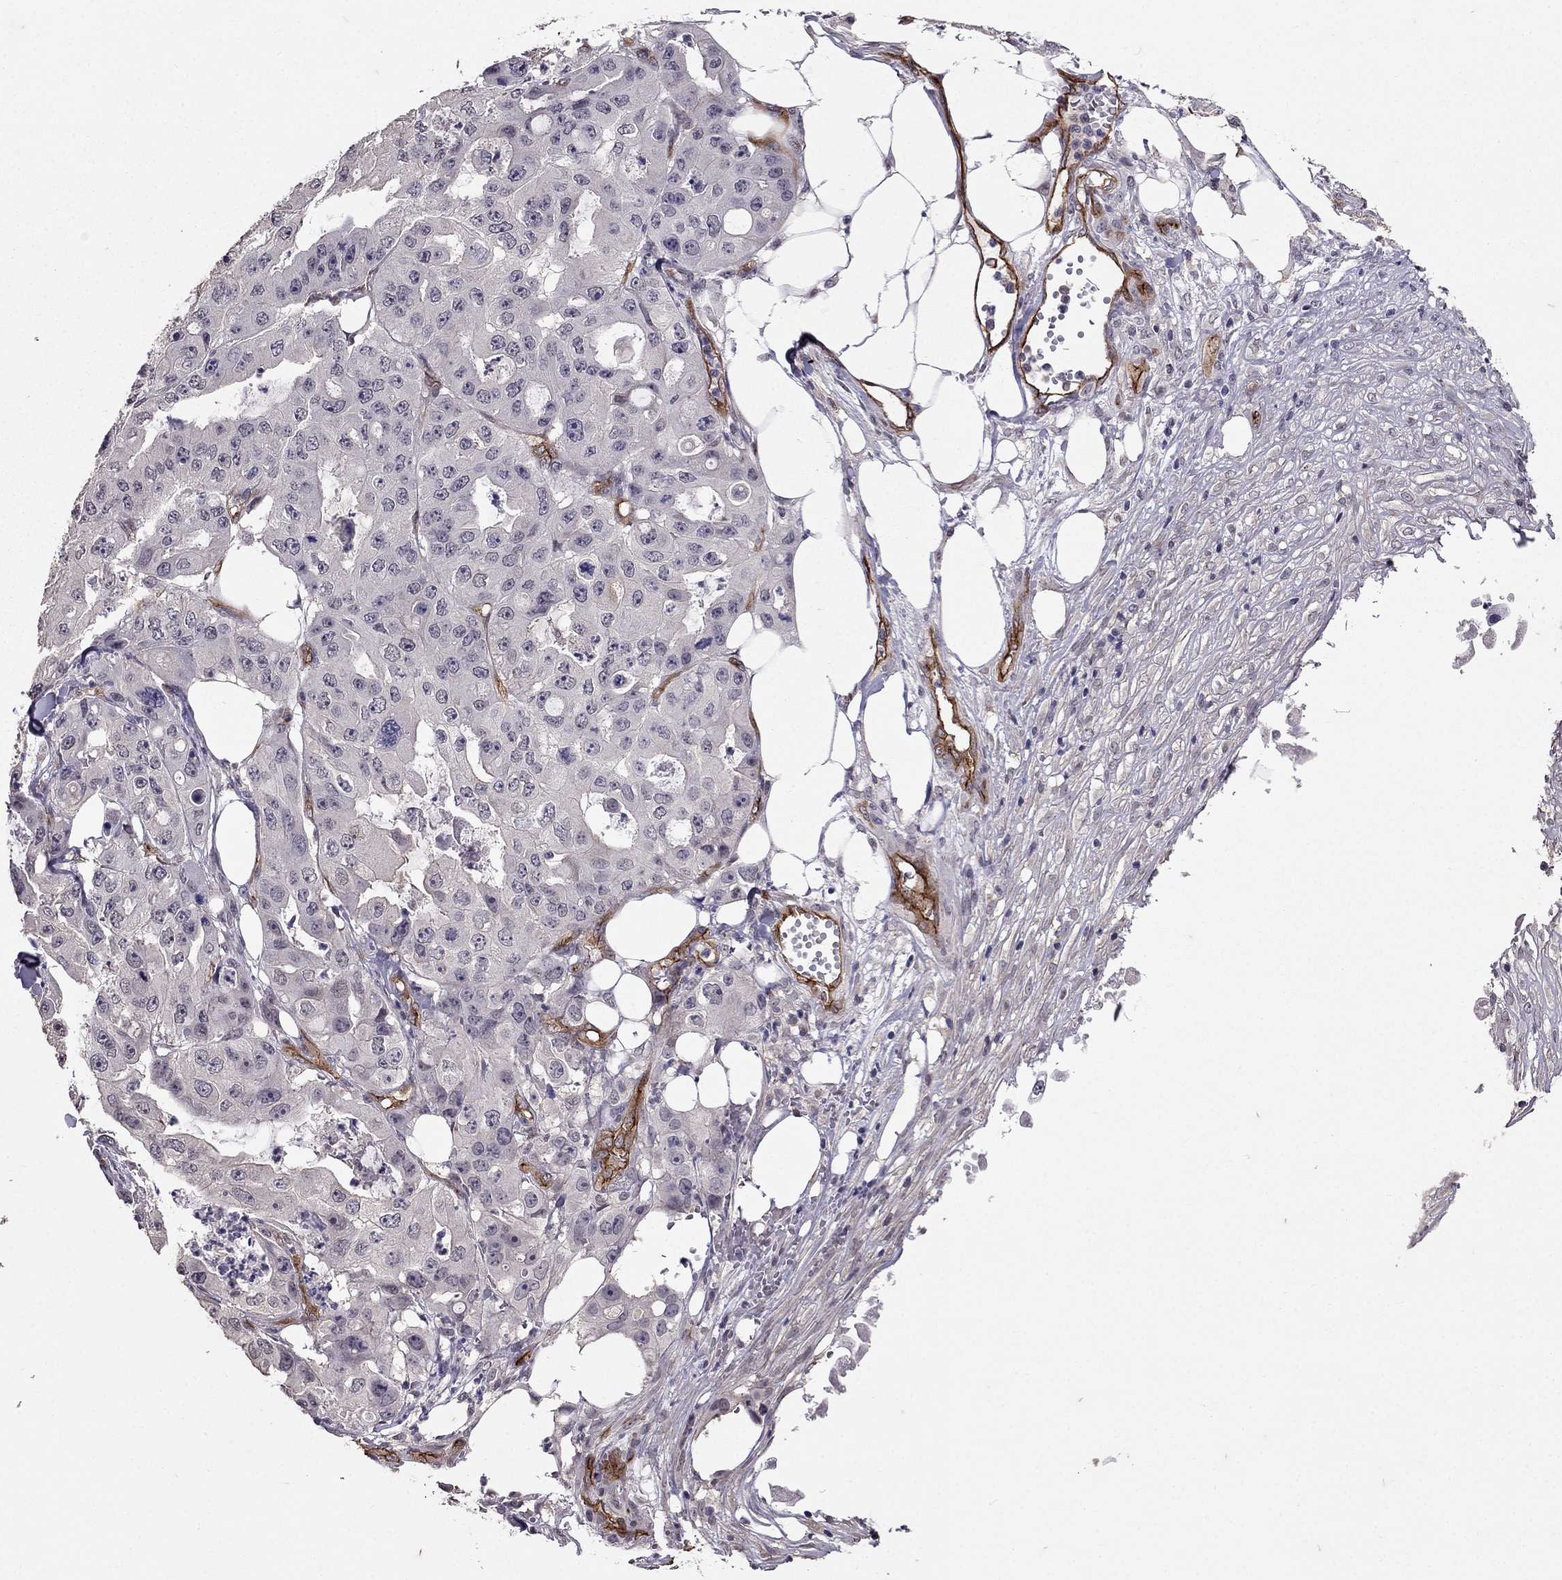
{"staining": {"intensity": "negative", "quantity": "none", "location": "none"}, "tissue": "ovarian cancer", "cell_type": "Tumor cells", "image_type": "cancer", "snomed": [{"axis": "morphology", "description": "Cystadenocarcinoma, serous, NOS"}, {"axis": "topography", "description": "Ovary"}], "caption": "Immunohistochemistry (IHC) image of neoplastic tissue: human ovarian cancer (serous cystadenocarcinoma) stained with DAB (3,3'-diaminobenzidine) exhibits no significant protein staining in tumor cells. The staining was performed using DAB to visualize the protein expression in brown, while the nuclei were stained in blue with hematoxylin (Magnification: 20x).", "gene": "RASIP1", "patient": {"sex": "female", "age": 56}}